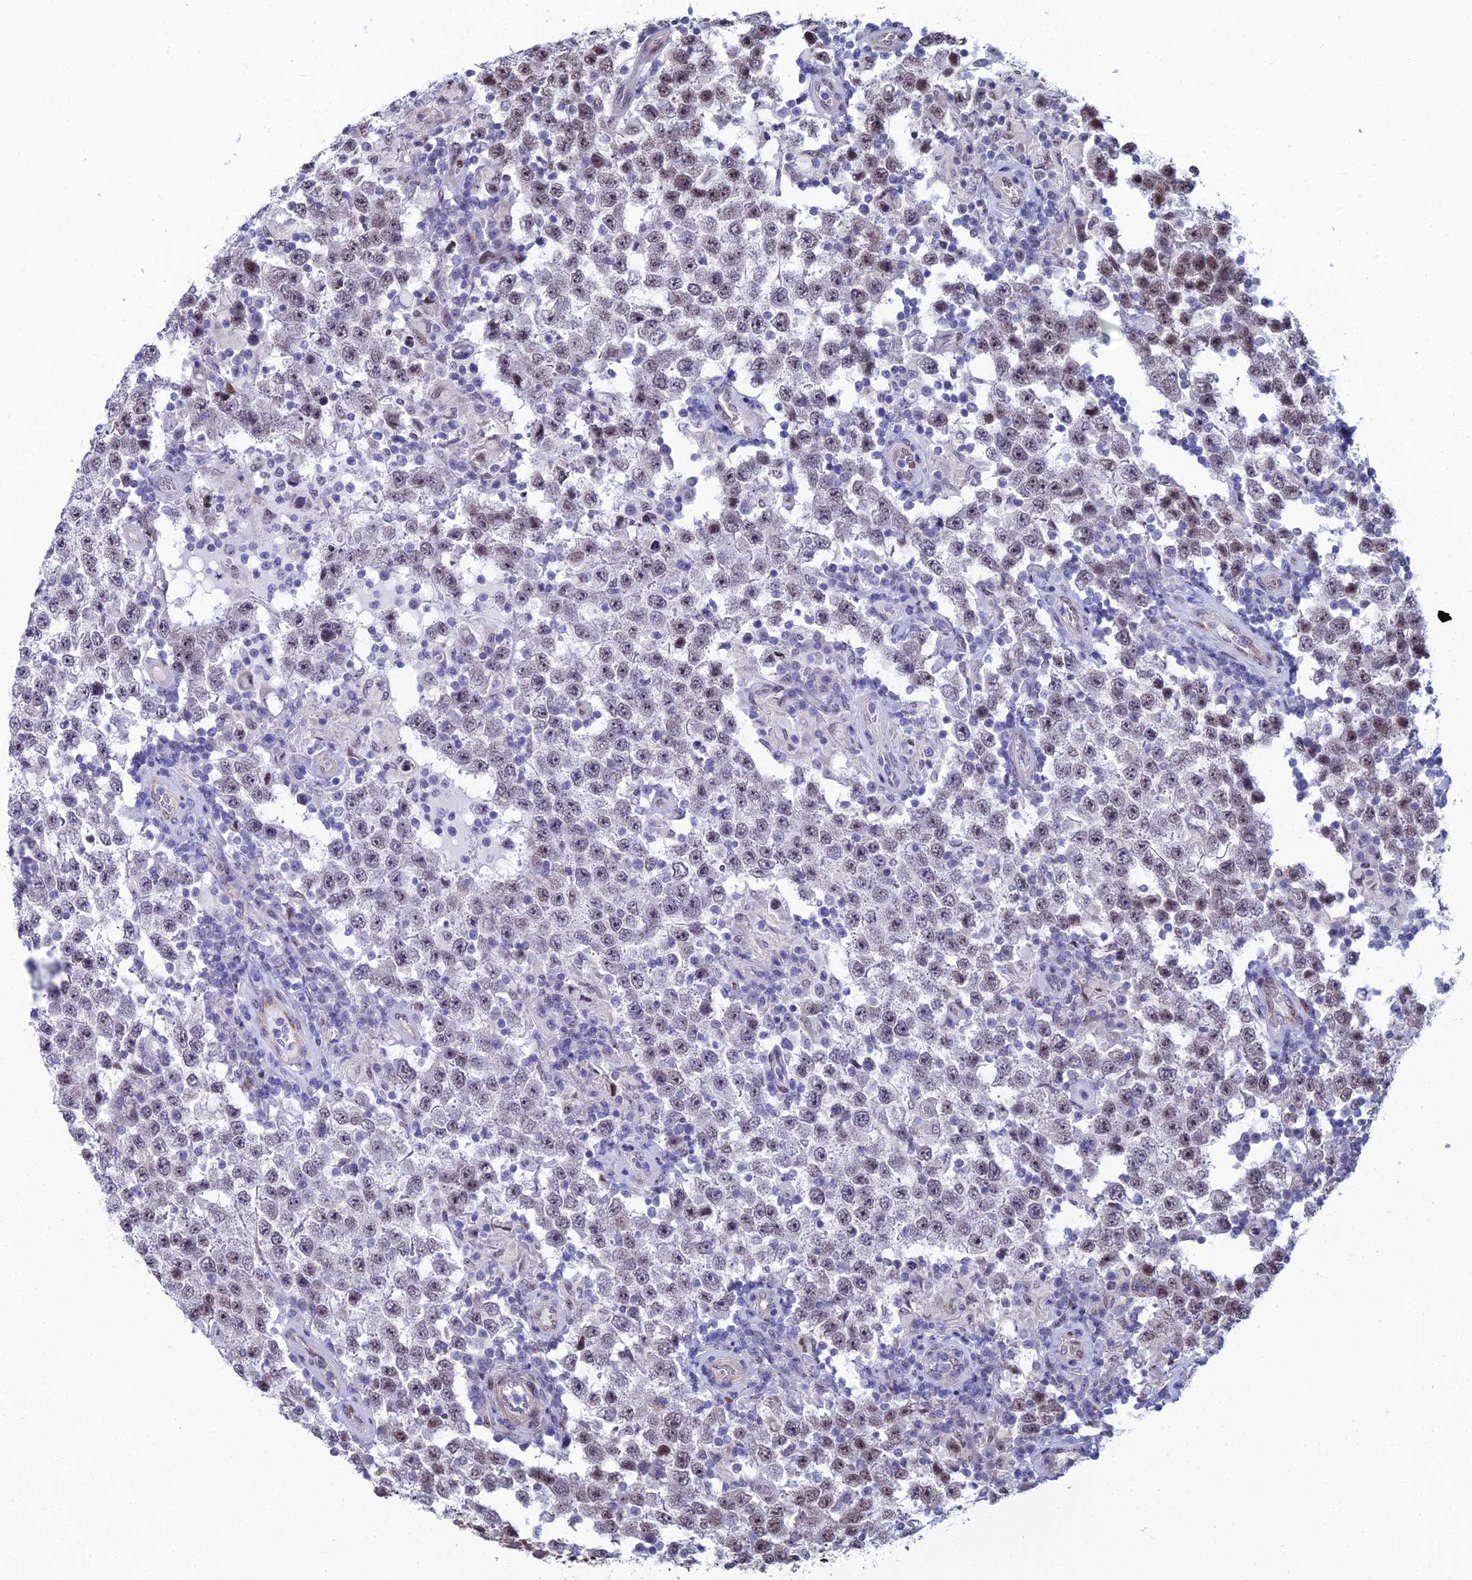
{"staining": {"intensity": "weak", "quantity": "<25%", "location": "nuclear"}, "tissue": "testis cancer", "cell_type": "Tumor cells", "image_type": "cancer", "snomed": [{"axis": "morphology", "description": "Normal tissue, NOS"}, {"axis": "morphology", "description": "Urothelial carcinoma, High grade"}, {"axis": "morphology", "description": "Seminoma, NOS"}, {"axis": "morphology", "description": "Carcinoma, Embryonal, NOS"}, {"axis": "topography", "description": "Urinary bladder"}, {"axis": "topography", "description": "Testis"}], "caption": "Tumor cells are negative for protein expression in human testis cancer. (Brightfield microscopy of DAB (3,3'-diaminobenzidine) IHC at high magnification).", "gene": "ZNF668", "patient": {"sex": "male", "age": 41}}